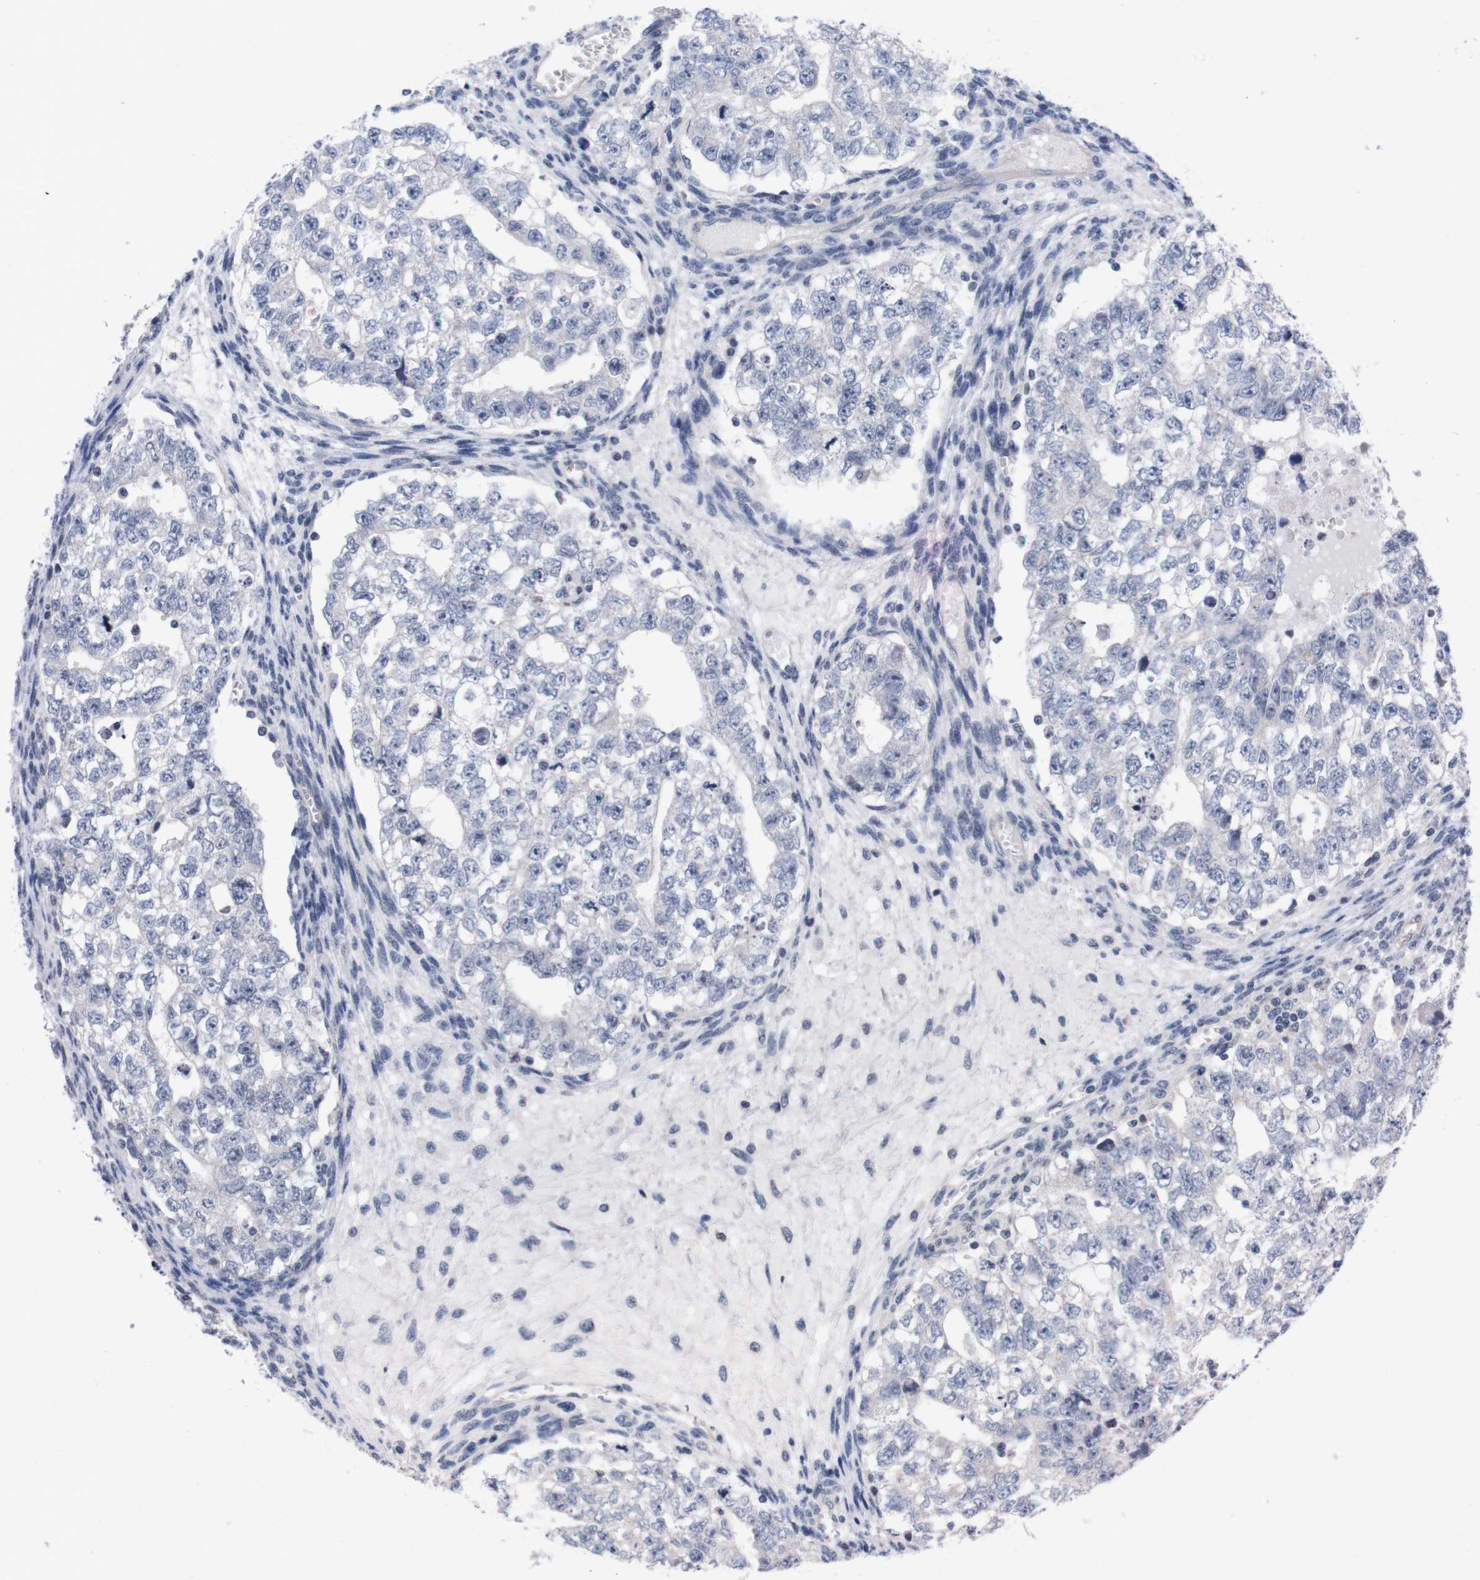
{"staining": {"intensity": "negative", "quantity": "none", "location": "none"}, "tissue": "testis cancer", "cell_type": "Tumor cells", "image_type": "cancer", "snomed": [{"axis": "morphology", "description": "Seminoma, NOS"}, {"axis": "morphology", "description": "Carcinoma, Embryonal, NOS"}, {"axis": "topography", "description": "Testis"}], "caption": "Immunohistochemistry (IHC) of human embryonal carcinoma (testis) reveals no positivity in tumor cells. The staining is performed using DAB (3,3'-diaminobenzidine) brown chromogen with nuclei counter-stained in using hematoxylin.", "gene": "TNFRSF21", "patient": {"sex": "male", "age": 38}}